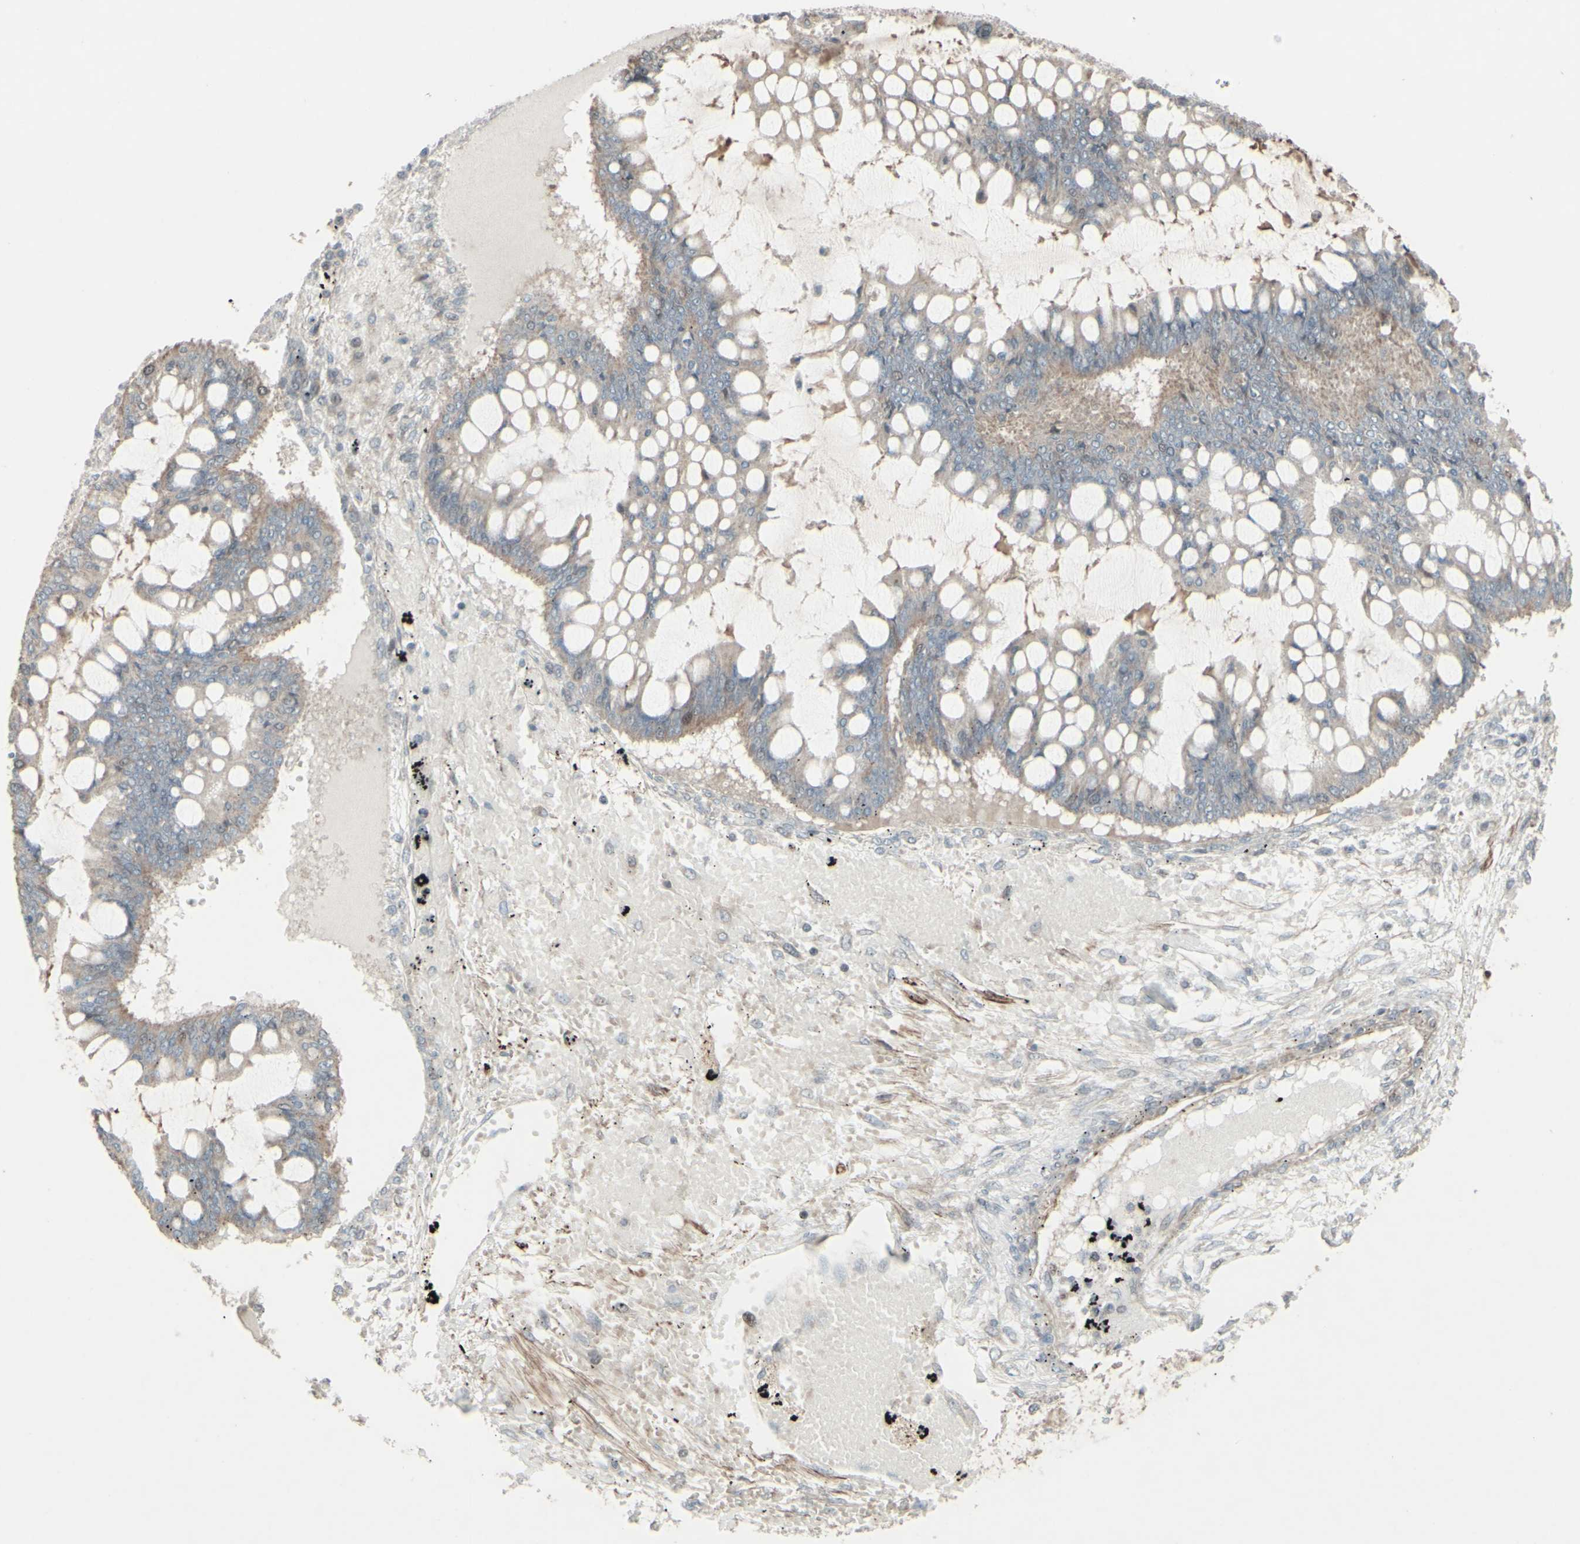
{"staining": {"intensity": "weak", "quantity": ">75%", "location": "cytoplasmic/membranous"}, "tissue": "ovarian cancer", "cell_type": "Tumor cells", "image_type": "cancer", "snomed": [{"axis": "morphology", "description": "Cystadenocarcinoma, mucinous, NOS"}, {"axis": "topography", "description": "Ovary"}], "caption": "This histopathology image displays ovarian cancer (mucinous cystadenocarcinoma) stained with immunohistochemistry to label a protein in brown. The cytoplasmic/membranous of tumor cells show weak positivity for the protein. Nuclei are counter-stained blue.", "gene": "GMNN", "patient": {"sex": "female", "age": 73}}